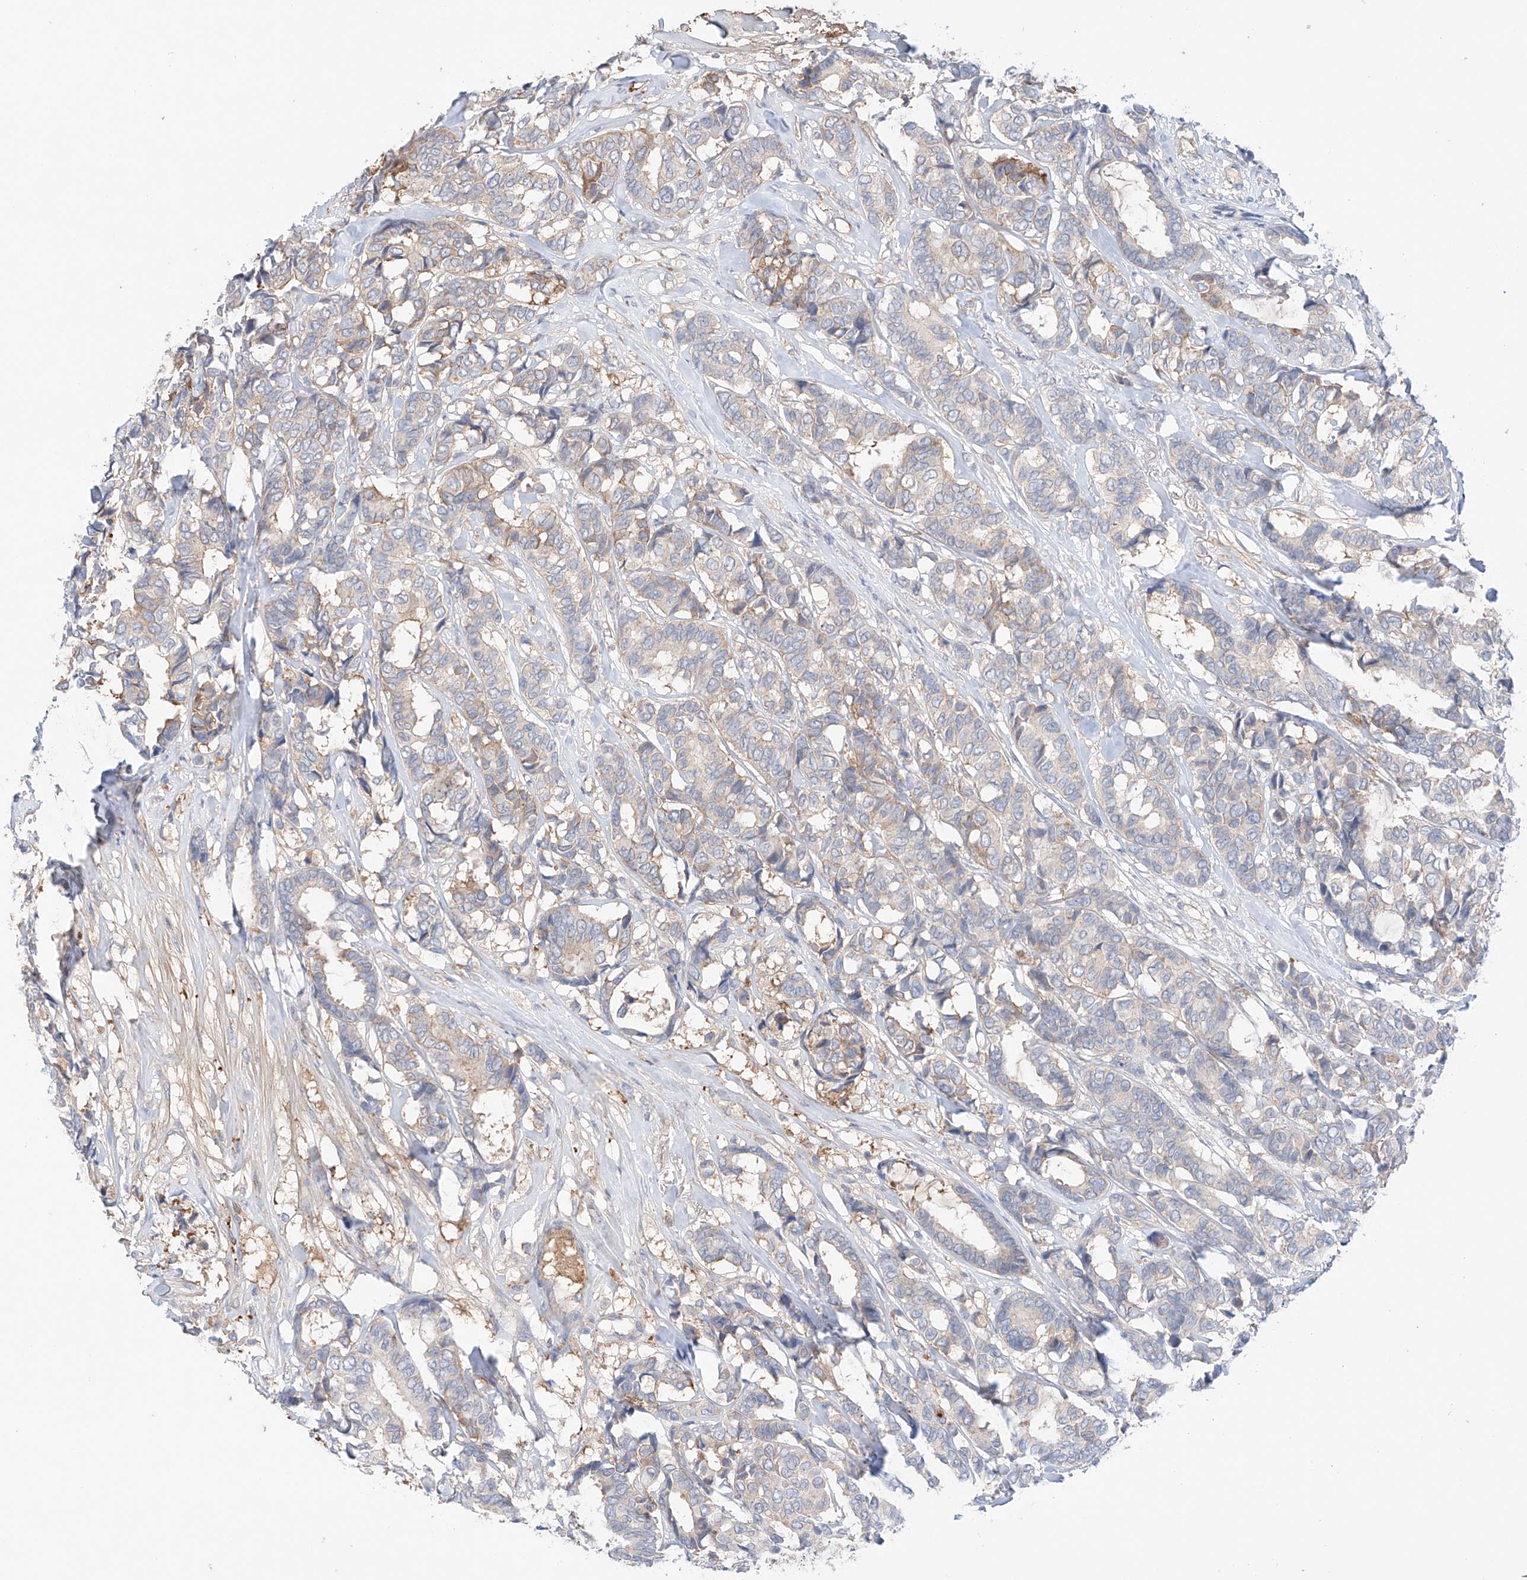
{"staining": {"intensity": "moderate", "quantity": "<25%", "location": "cytoplasmic/membranous"}, "tissue": "breast cancer", "cell_type": "Tumor cells", "image_type": "cancer", "snomed": [{"axis": "morphology", "description": "Duct carcinoma"}, {"axis": "topography", "description": "Breast"}], "caption": "Immunohistochemical staining of human intraductal carcinoma (breast) shows moderate cytoplasmic/membranous protein expression in about <25% of tumor cells. (IHC, brightfield microscopy, high magnification).", "gene": "PGGT1B", "patient": {"sex": "female", "age": 87}}